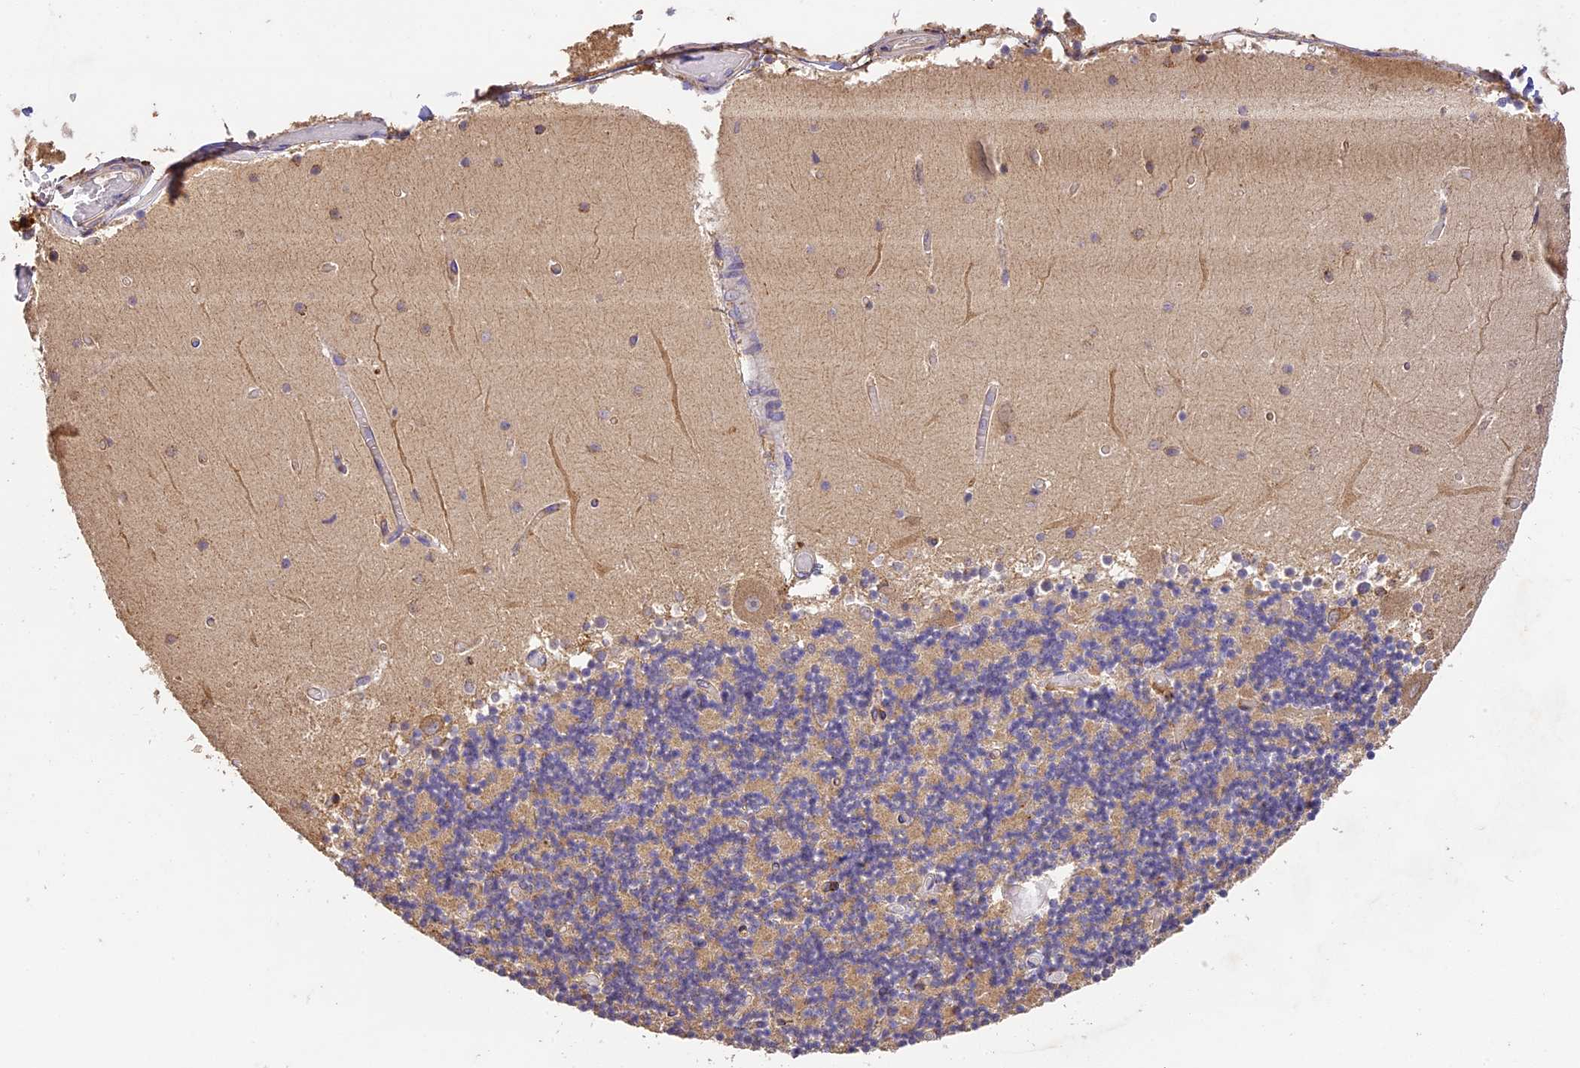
{"staining": {"intensity": "weak", "quantity": "25%-75%", "location": "cytoplasmic/membranous"}, "tissue": "cerebellum", "cell_type": "Cells in granular layer", "image_type": "normal", "snomed": [{"axis": "morphology", "description": "Normal tissue, NOS"}, {"axis": "topography", "description": "Cerebellum"}], "caption": "This photomicrograph demonstrates normal cerebellum stained with immunohistochemistry (IHC) to label a protein in brown. The cytoplasmic/membranous of cells in granular layer show weak positivity for the protein. Nuclei are counter-stained blue.", "gene": "BRAP", "patient": {"sex": "female", "age": 28}}